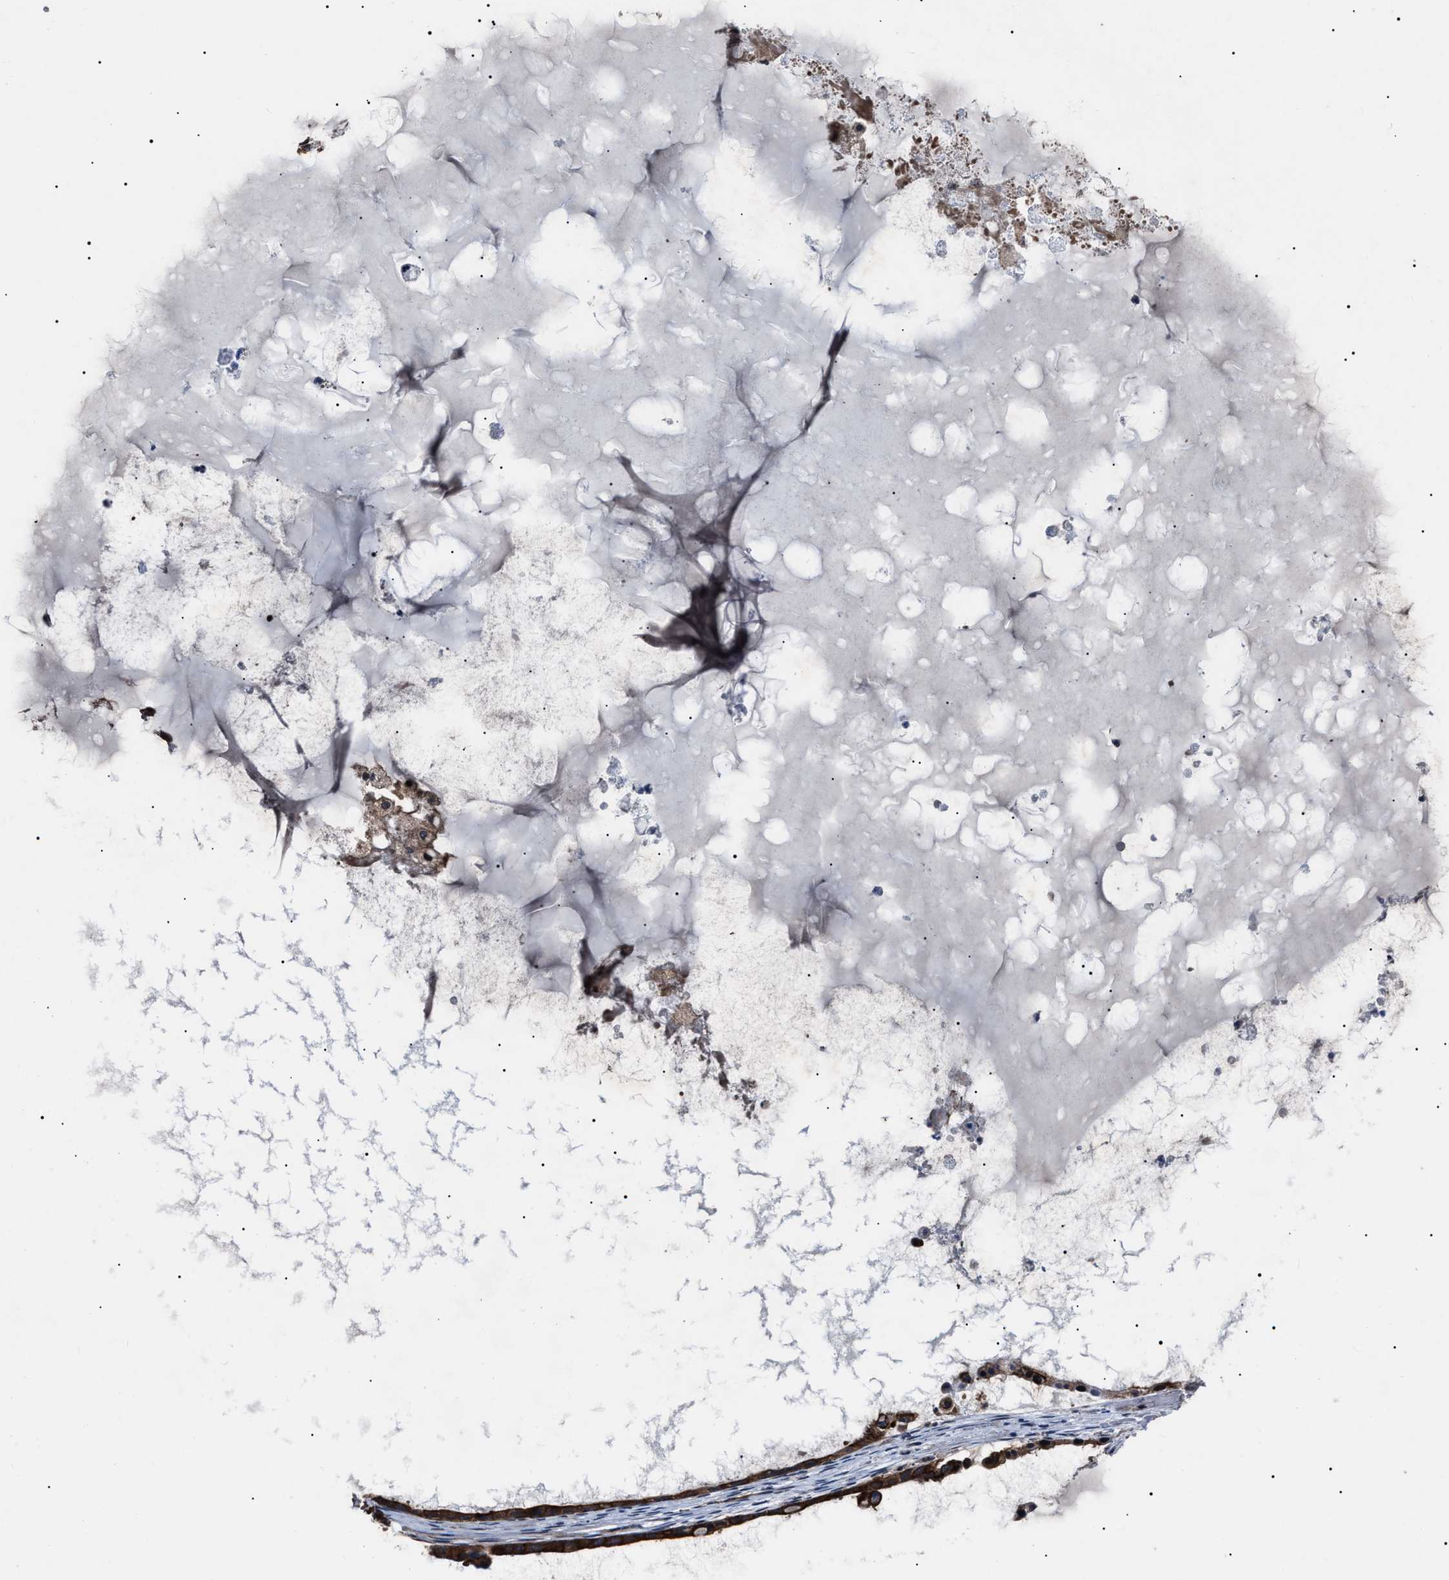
{"staining": {"intensity": "strong", "quantity": ">75%", "location": "cytoplasmic/membranous"}, "tissue": "ovarian cancer", "cell_type": "Tumor cells", "image_type": "cancer", "snomed": [{"axis": "morphology", "description": "Cystadenocarcinoma, mucinous, NOS"}, {"axis": "topography", "description": "Ovary"}], "caption": "About >75% of tumor cells in ovarian mucinous cystadenocarcinoma demonstrate strong cytoplasmic/membranous protein expression as visualized by brown immunohistochemical staining.", "gene": "CCT8", "patient": {"sex": "female", "age": 80}}